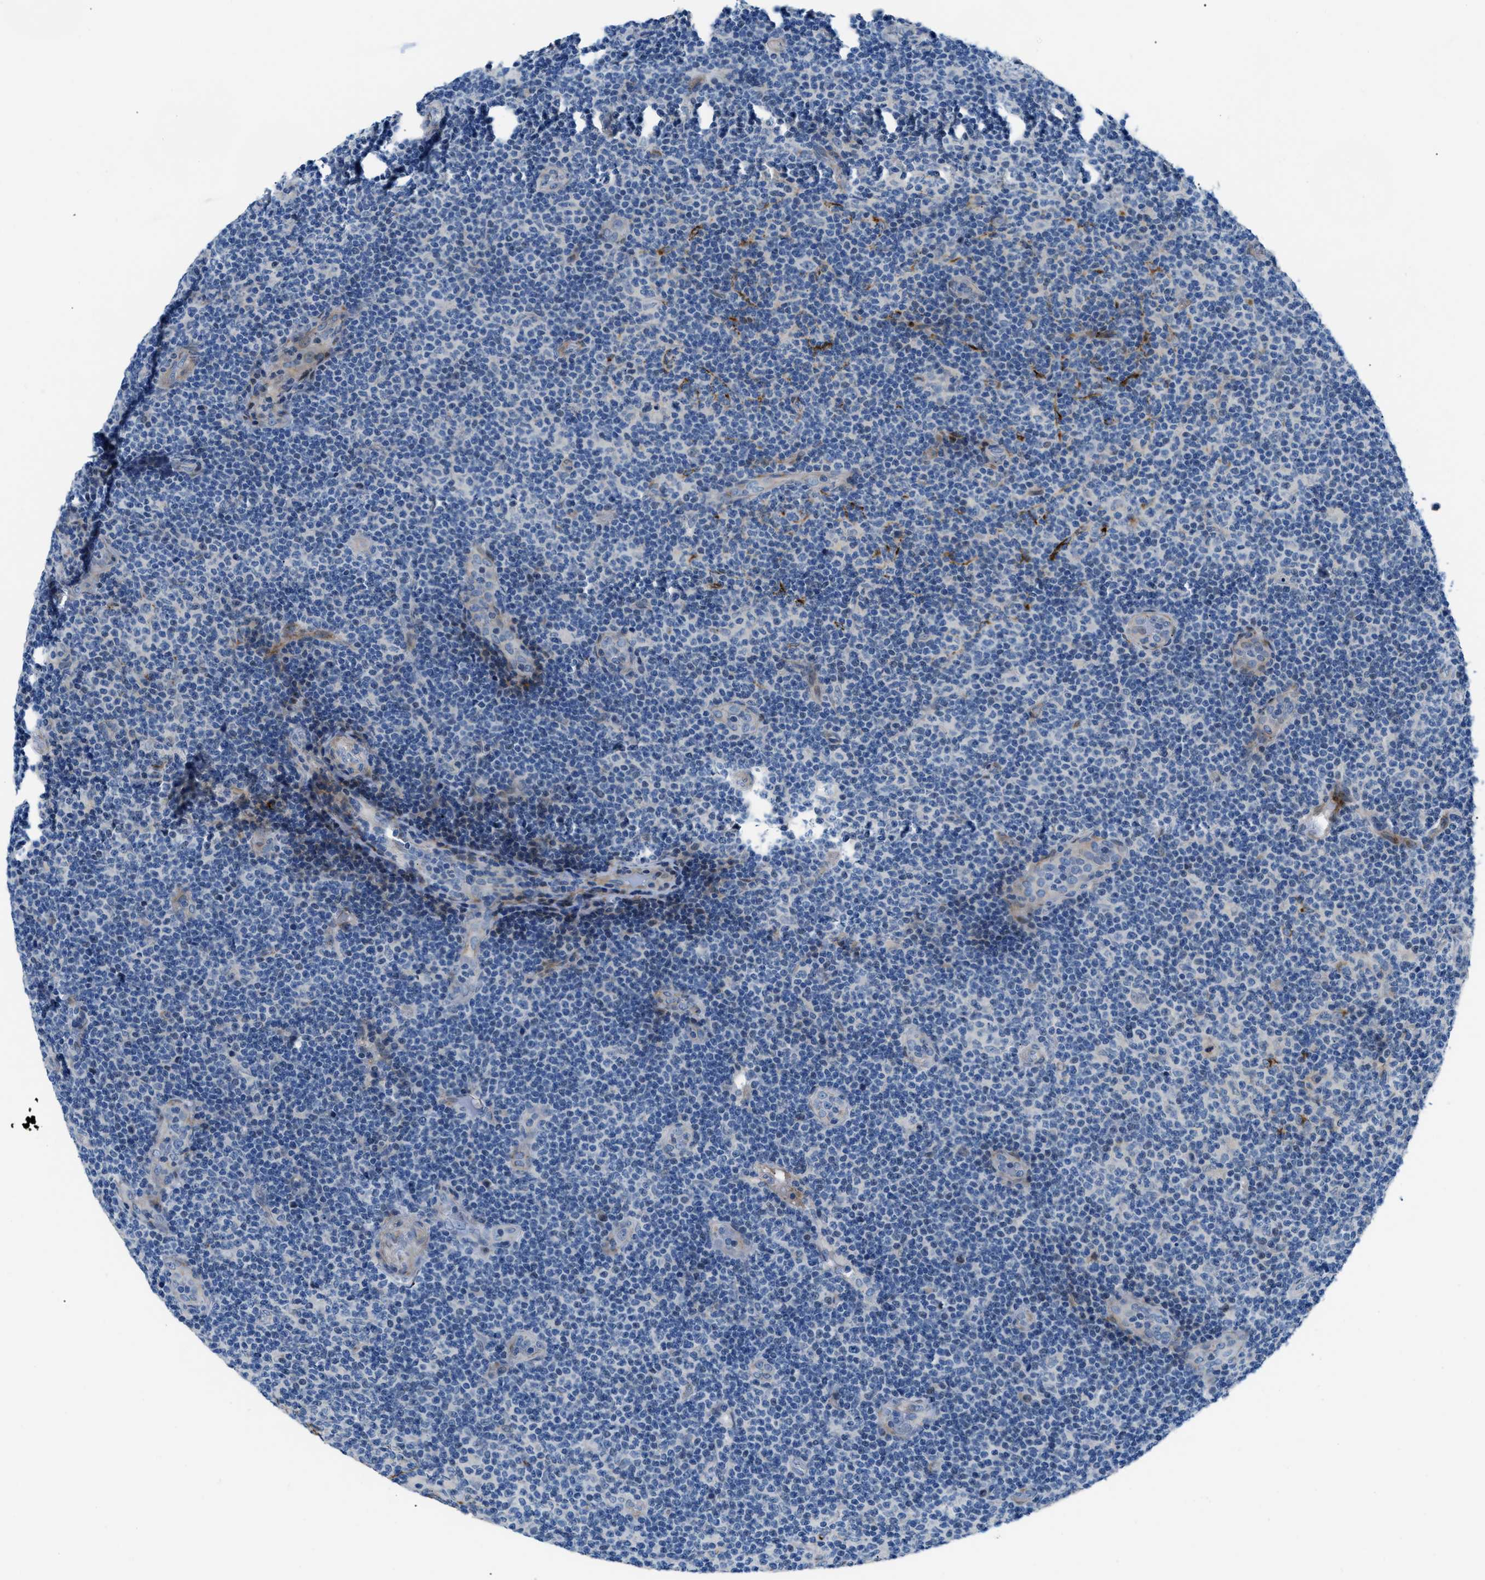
{"staining": {"intensity": "negative", "quantity": "none", "location": "none"}, "tissue": "lymphoma", "cell_type": "Tumor cells", "image_type": "cancer", "snomed": [{"axis": "morphology", "description": "Malignant lymphoma, non-Hodgkin's type, Low grade"}, {"axis": "topography", "description": "Lymph node"}], "caption": "DAB immunohistochemical staining of human lymphoma reveals no significant positivity in tumor cells.", "gene": "FDCSP", "patient": {"sex": "male", "age": 83}}